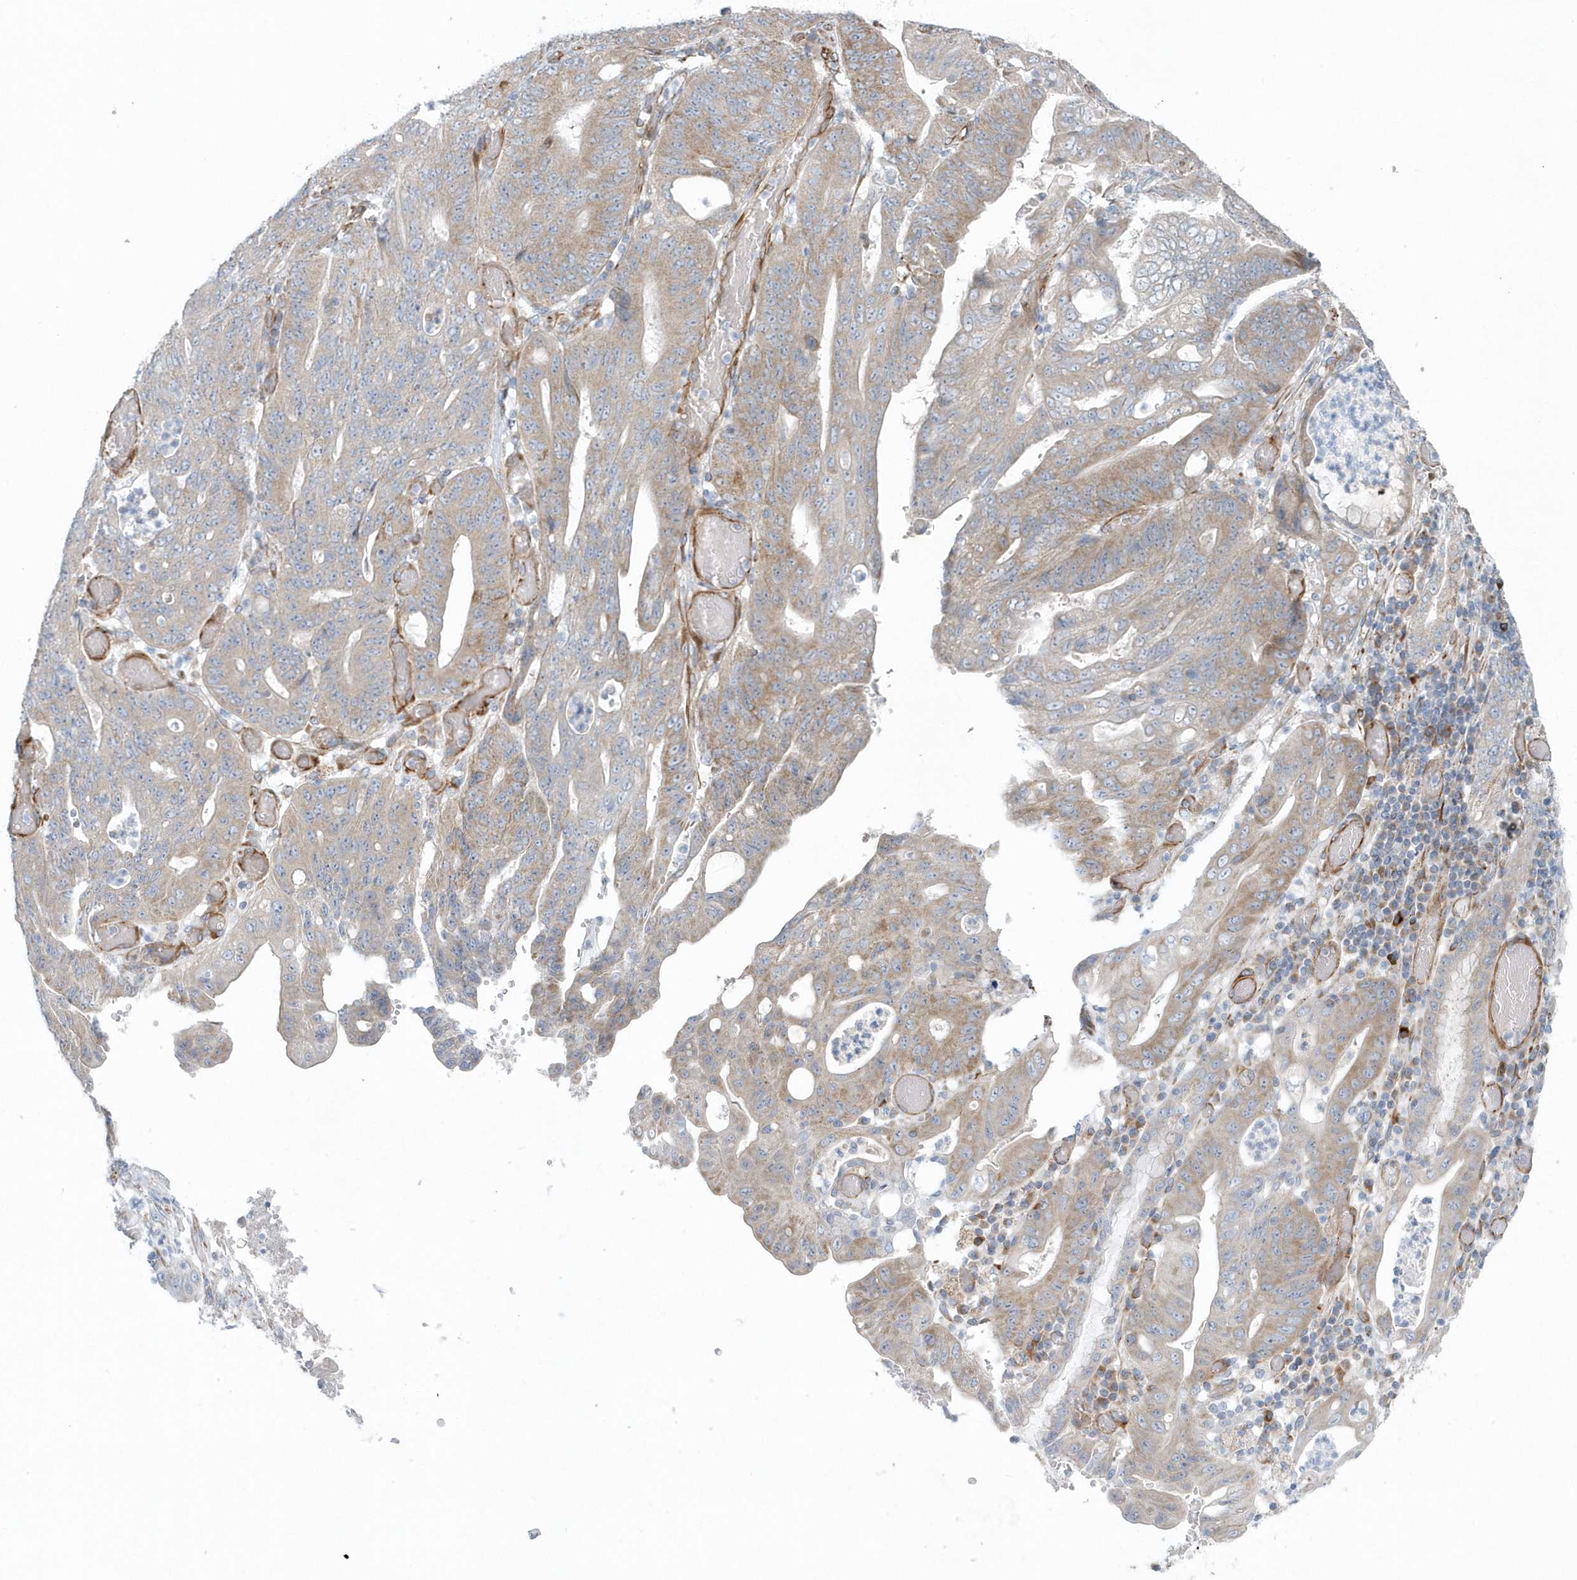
{"staining": {"intensity": "weak", "quantity": "25%-75%", "location": "cytoplasmic/membranous"}, "tissue": "stomach cancer", "cell_type": "Tumor cells", "image_type": "cancer", "snomed": [{"axis": "morphology", "description": "Adenocarcinoma, NOS"}, {"axis": "topography", "description": "Stomach"}], "caption": "Weak cytoplasmic/membranous expression for a protein is seen in about 25%-75% of tumor cells of adenocarcinoma (stomach) using IHC.", "gene": "GPR152", "patient": {"sex": "female", "age": 73}}